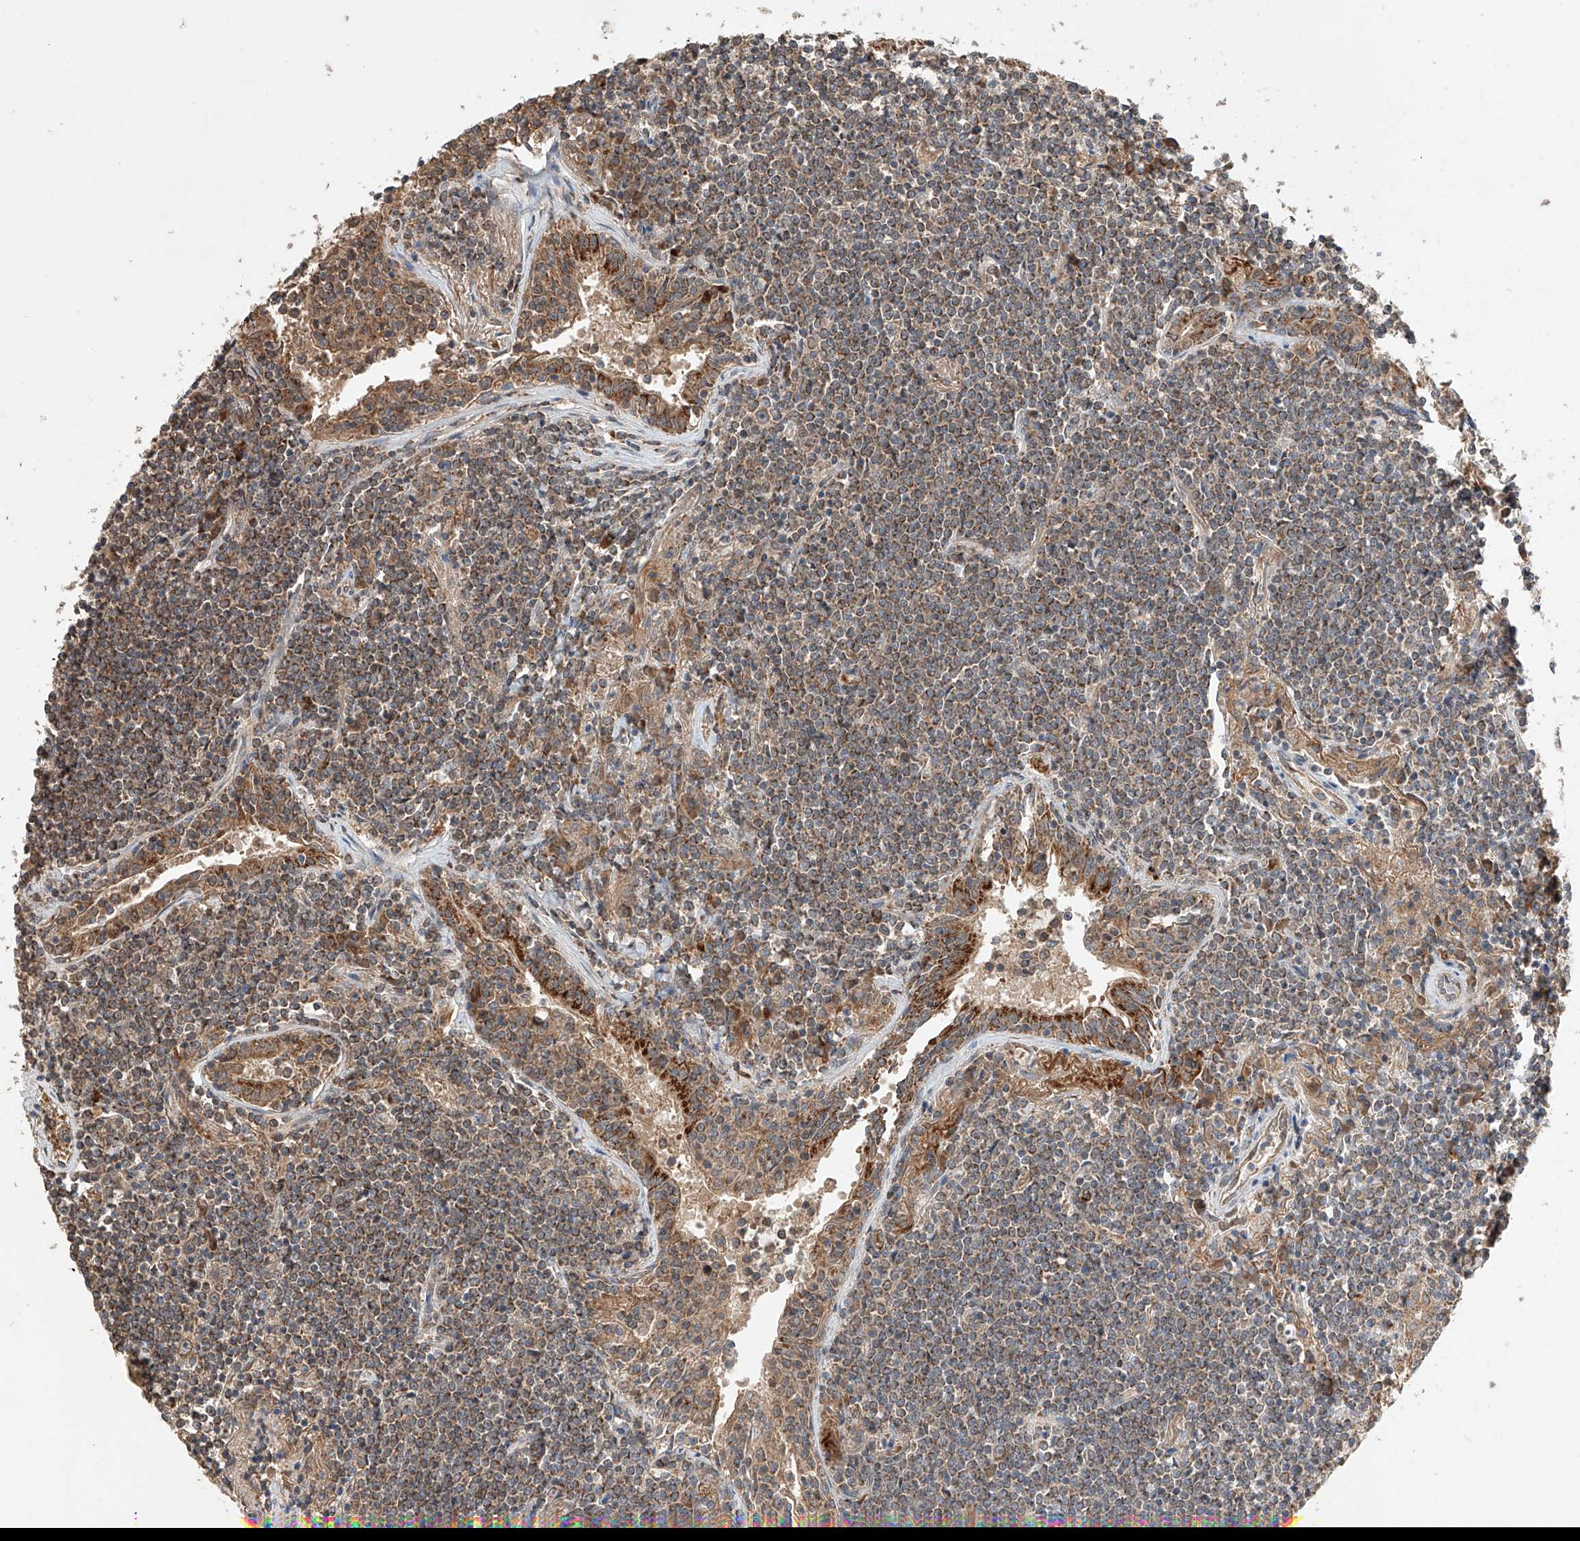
{"staining": {"intensity": "moderate", "quantity": ">75%", "location": "cytoplasmic/membranous"}, "tissue": "lymphoma", "cell_type": "Tumor cells", "image_type": "cancer", "snomed": [{"axis": "morphology", "description": "Malignant lymphoma, non-Hodgkin's type, Low grade"}, {"axis": "topography", "description": "Lung"}], "caption": "Lymphoma stained with a brown dye exhibits moderate cytoplasmic/membranous positive staining in approximately >75% of tumor cells.", "gene": "SDHAF4", "patient": {"sex": "female", "age": 71}}